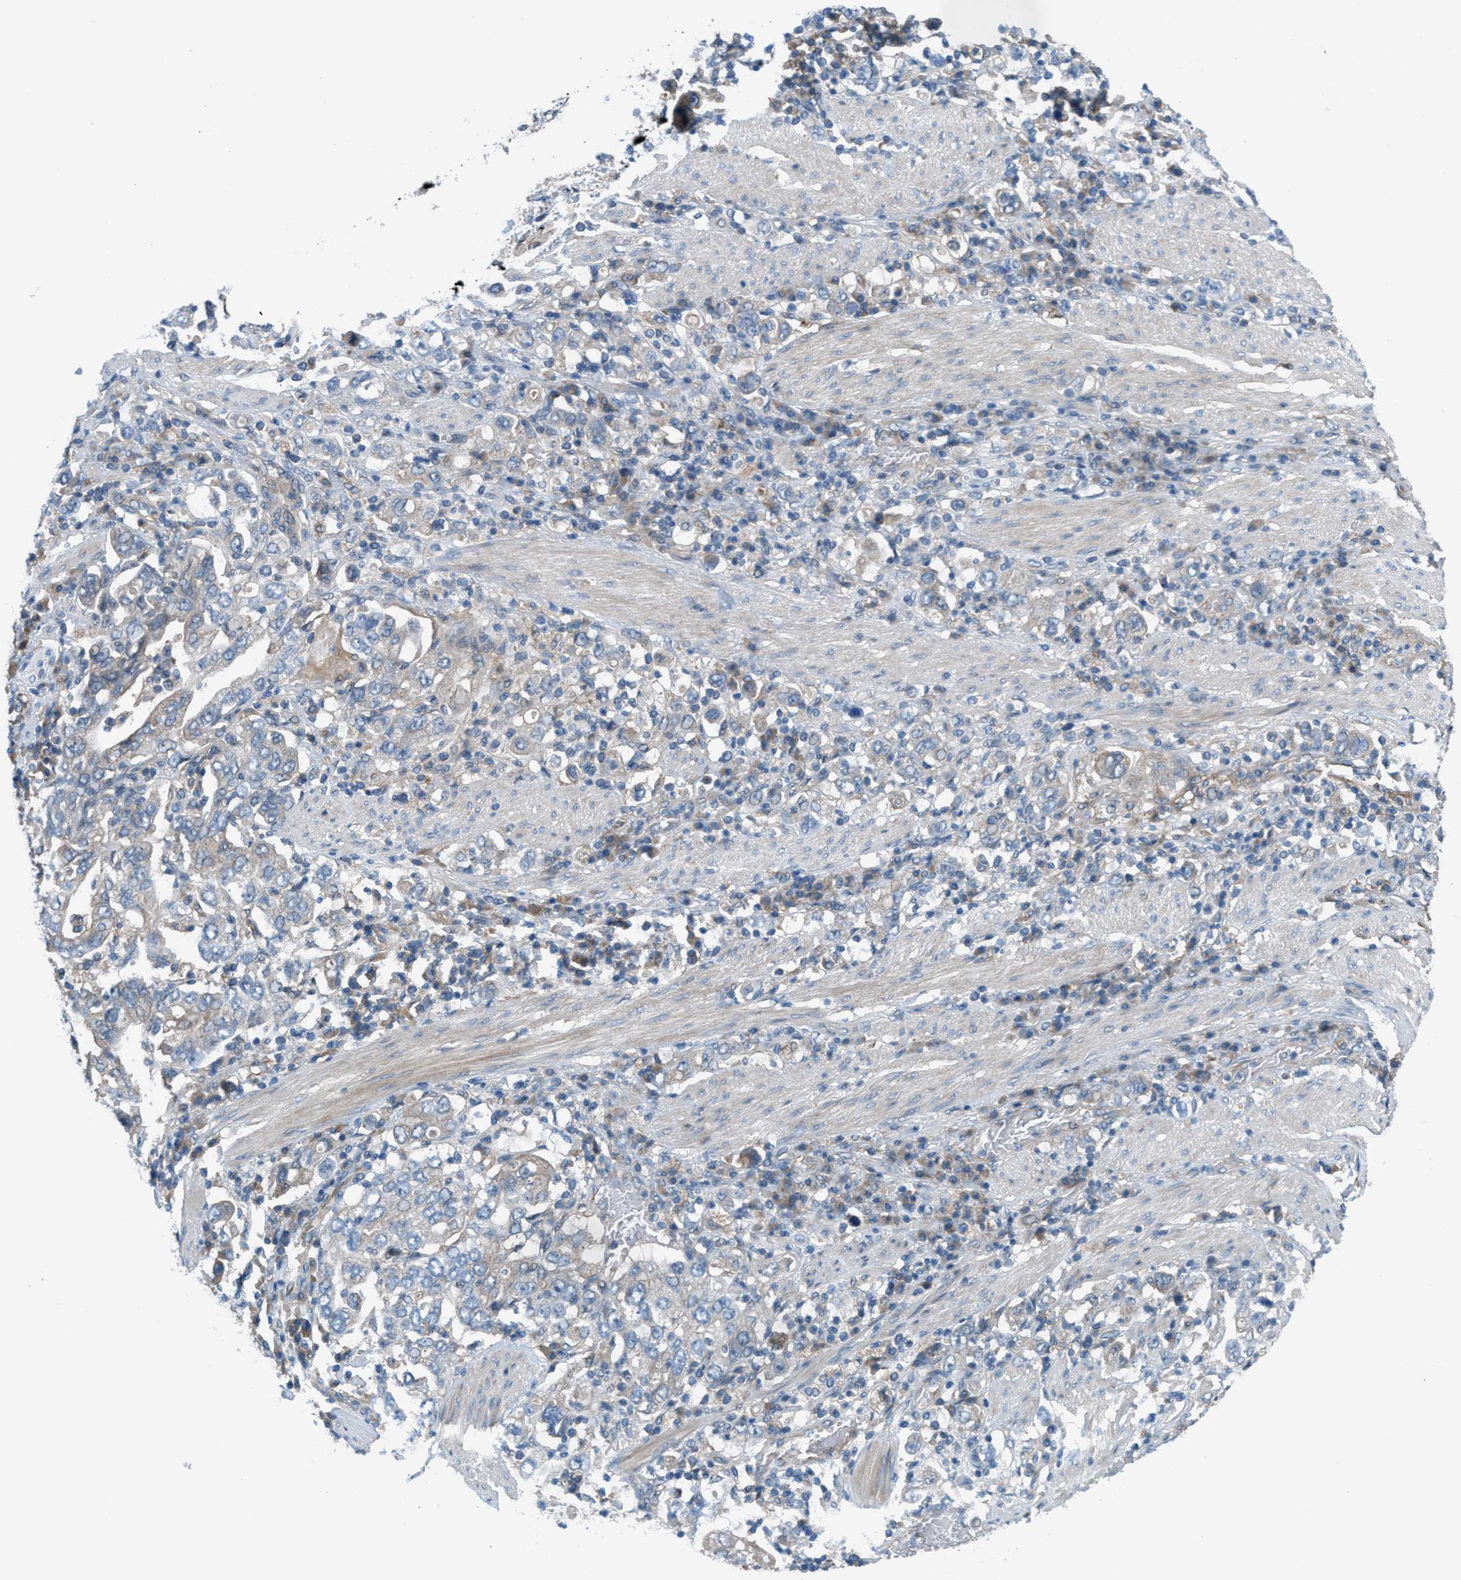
{"staining": {"intensity": "negative", "quantity": "none", "location": "none"}, "tissue": "stomach cancer", "cell_type": "Tumor cells", "image_type": "cancer", "snomed": [{"axis": "morphology", "description": "Adenocarcinoma, NOS"}, {"axis": "topography", "description": "Stomach, upper"}], "caption": "This is an immunohistochemistry histopathology image of human stomach adenocarcinoma. There is no expression in tumor cells.", "gene": "BAZ2B", "patient": {"sex": "male", "age": 62}}